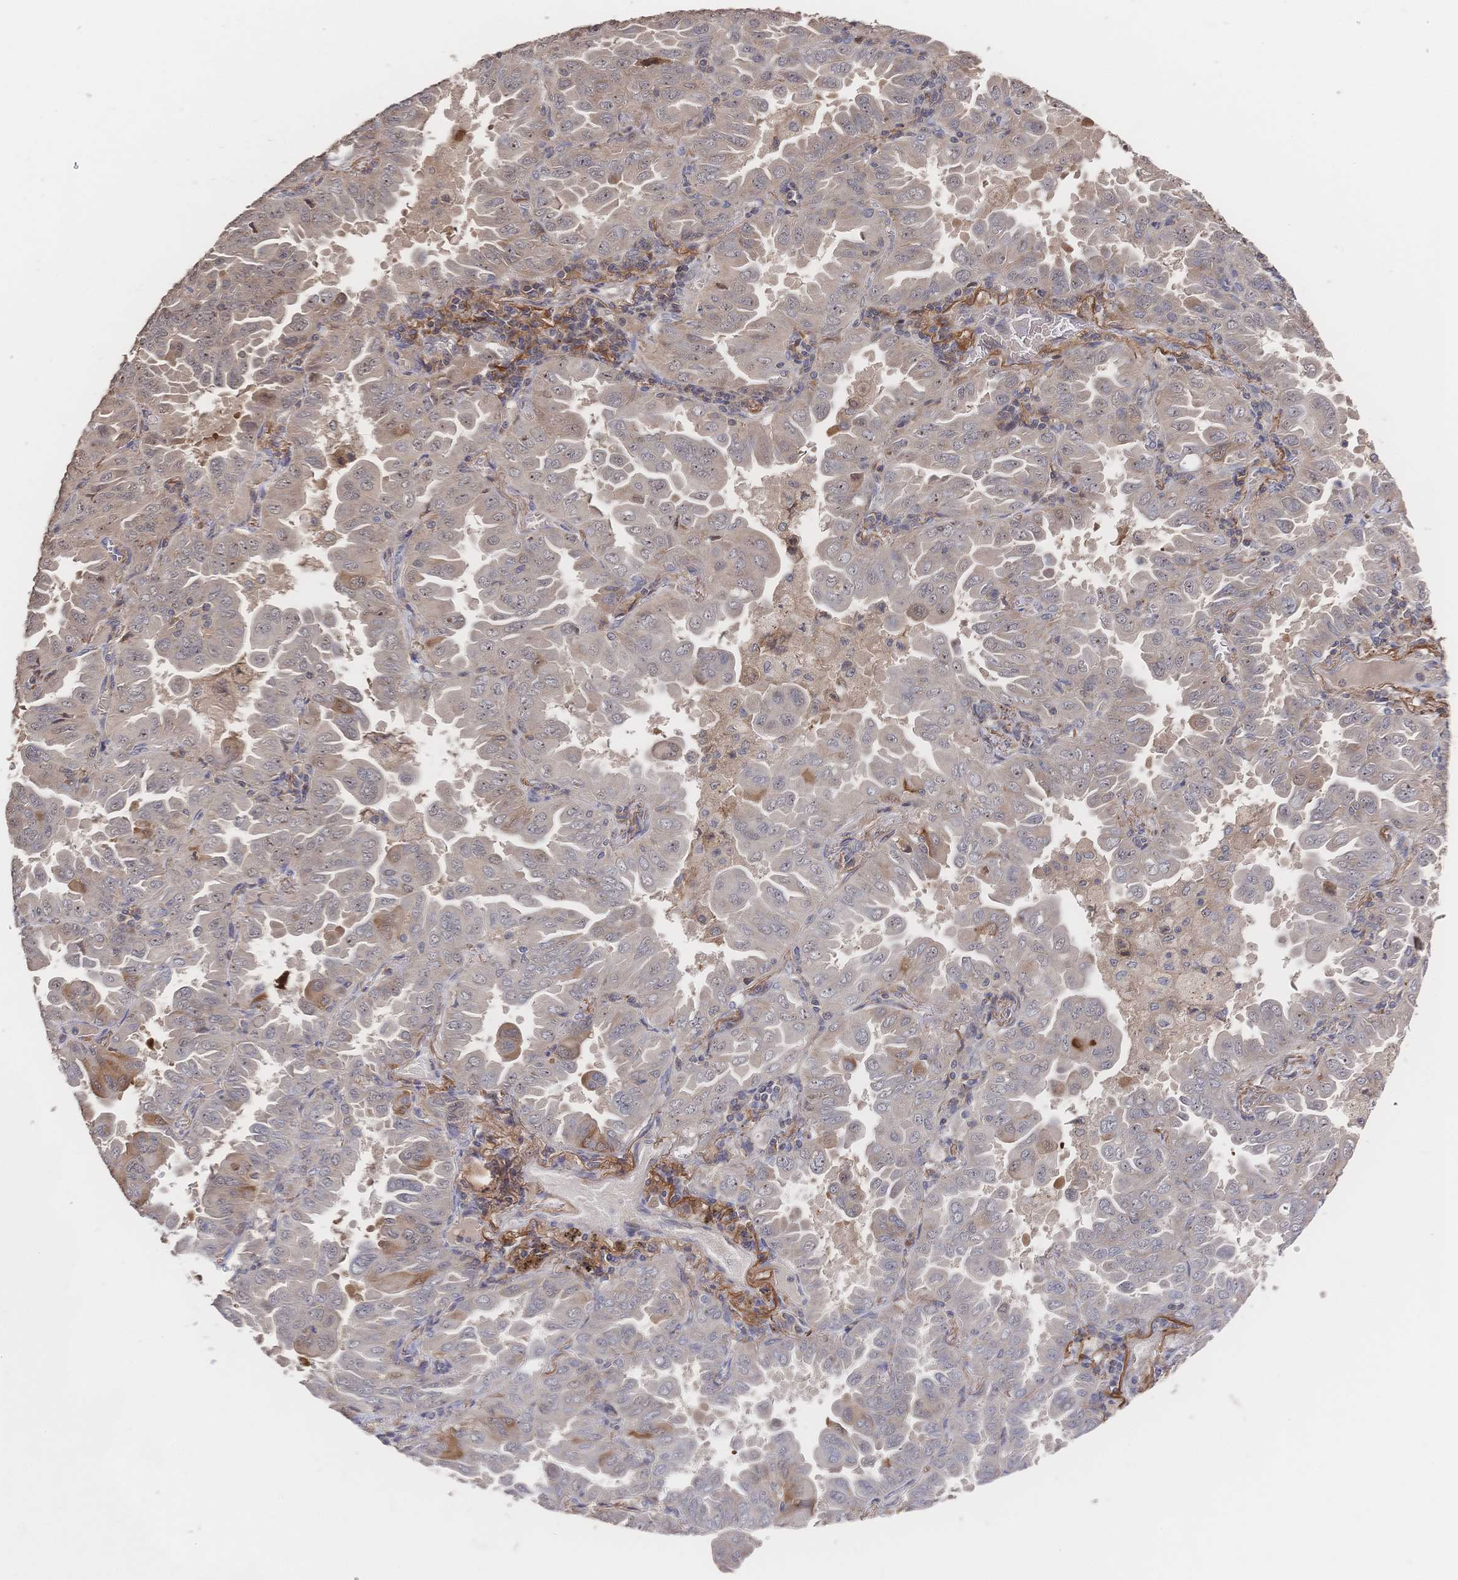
{"staining": {"intensity": "strong", "quantity": "<25%", "location": "cytoplasmic/membranous,nuclear"}, "tissue": "lung cancer", "cell_type": "Tumor cells", "image_type": "cancer", "snomed": [{"axis": "morphology", "description": "Adenocarcinoma, NOS"}, {"axis": "topography", "description": "Lung"}], "caption": "The image shows staining of adenocarcinoma (lung), revealing strong cytoplasmic/membranous and nuclear protein expression (brown color) within tumor cells.", "gene": "DNAJA4", "patient": {"sex": "male", "age": 64}}